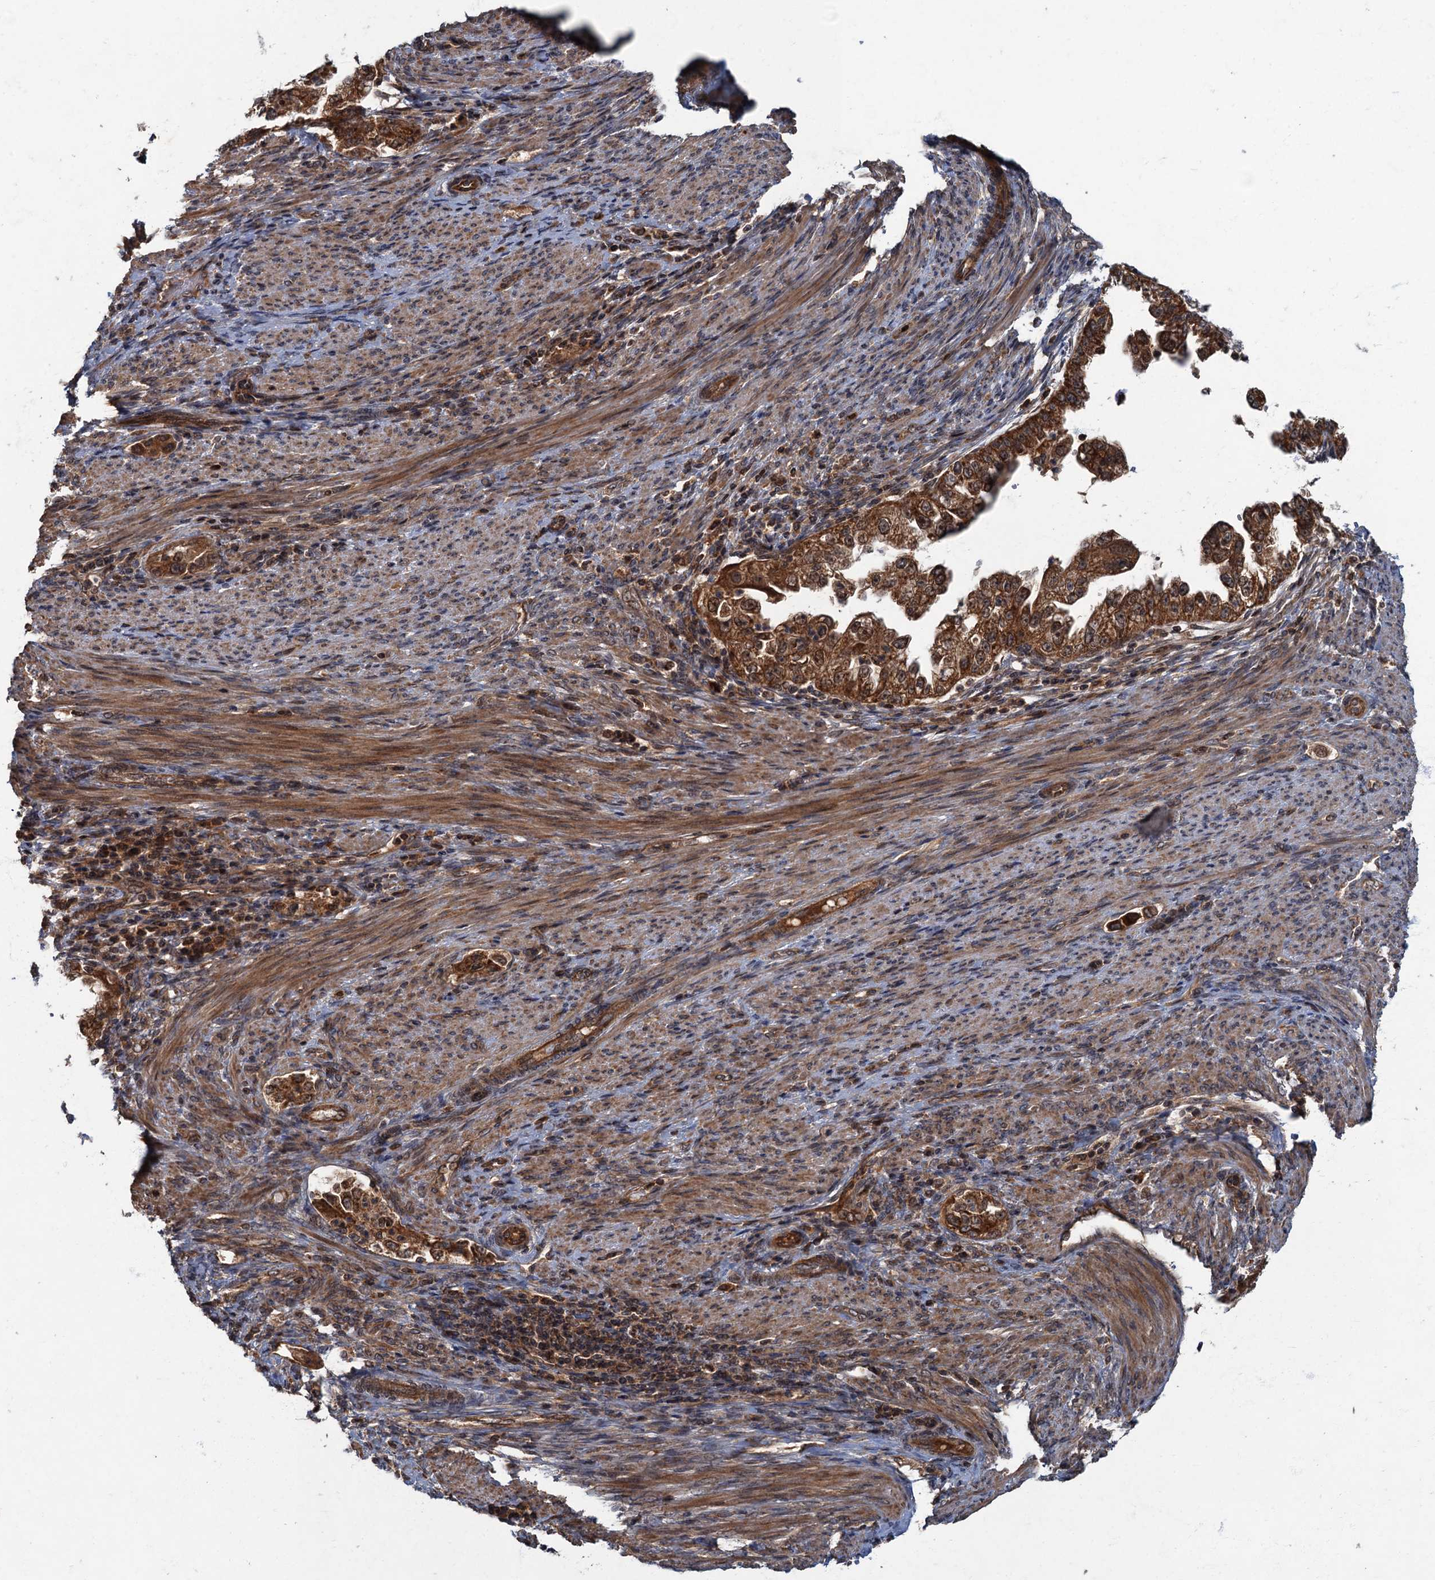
{"staining": {"intensity": "strong", "quantity": ">75%", "location": "cytoplasmic/membranous"}, "tissue": "endometrial cancer", "cell_type": "Tumor cells", "image_type": "cancer", "snomed": [{"axis": "morphology", "description": "Adenocarcinoma, NOS"}, {"axis": "topography", "description": "Endometrium"}], "caption": "Immunohistochemical staining of adenocarcinoma (endometrial) demonstrates strong cytoplasmic/membranous protein expression in approximately >75% of tumor cells. (Stains: DAB (3,3'-diaminobenzidine) in brown, nuclei in blue, Microscopy: brightfield microscopy at high magnification).", "gene": "SLC11A2", "patient": {"sex": "female", "age": 85}}